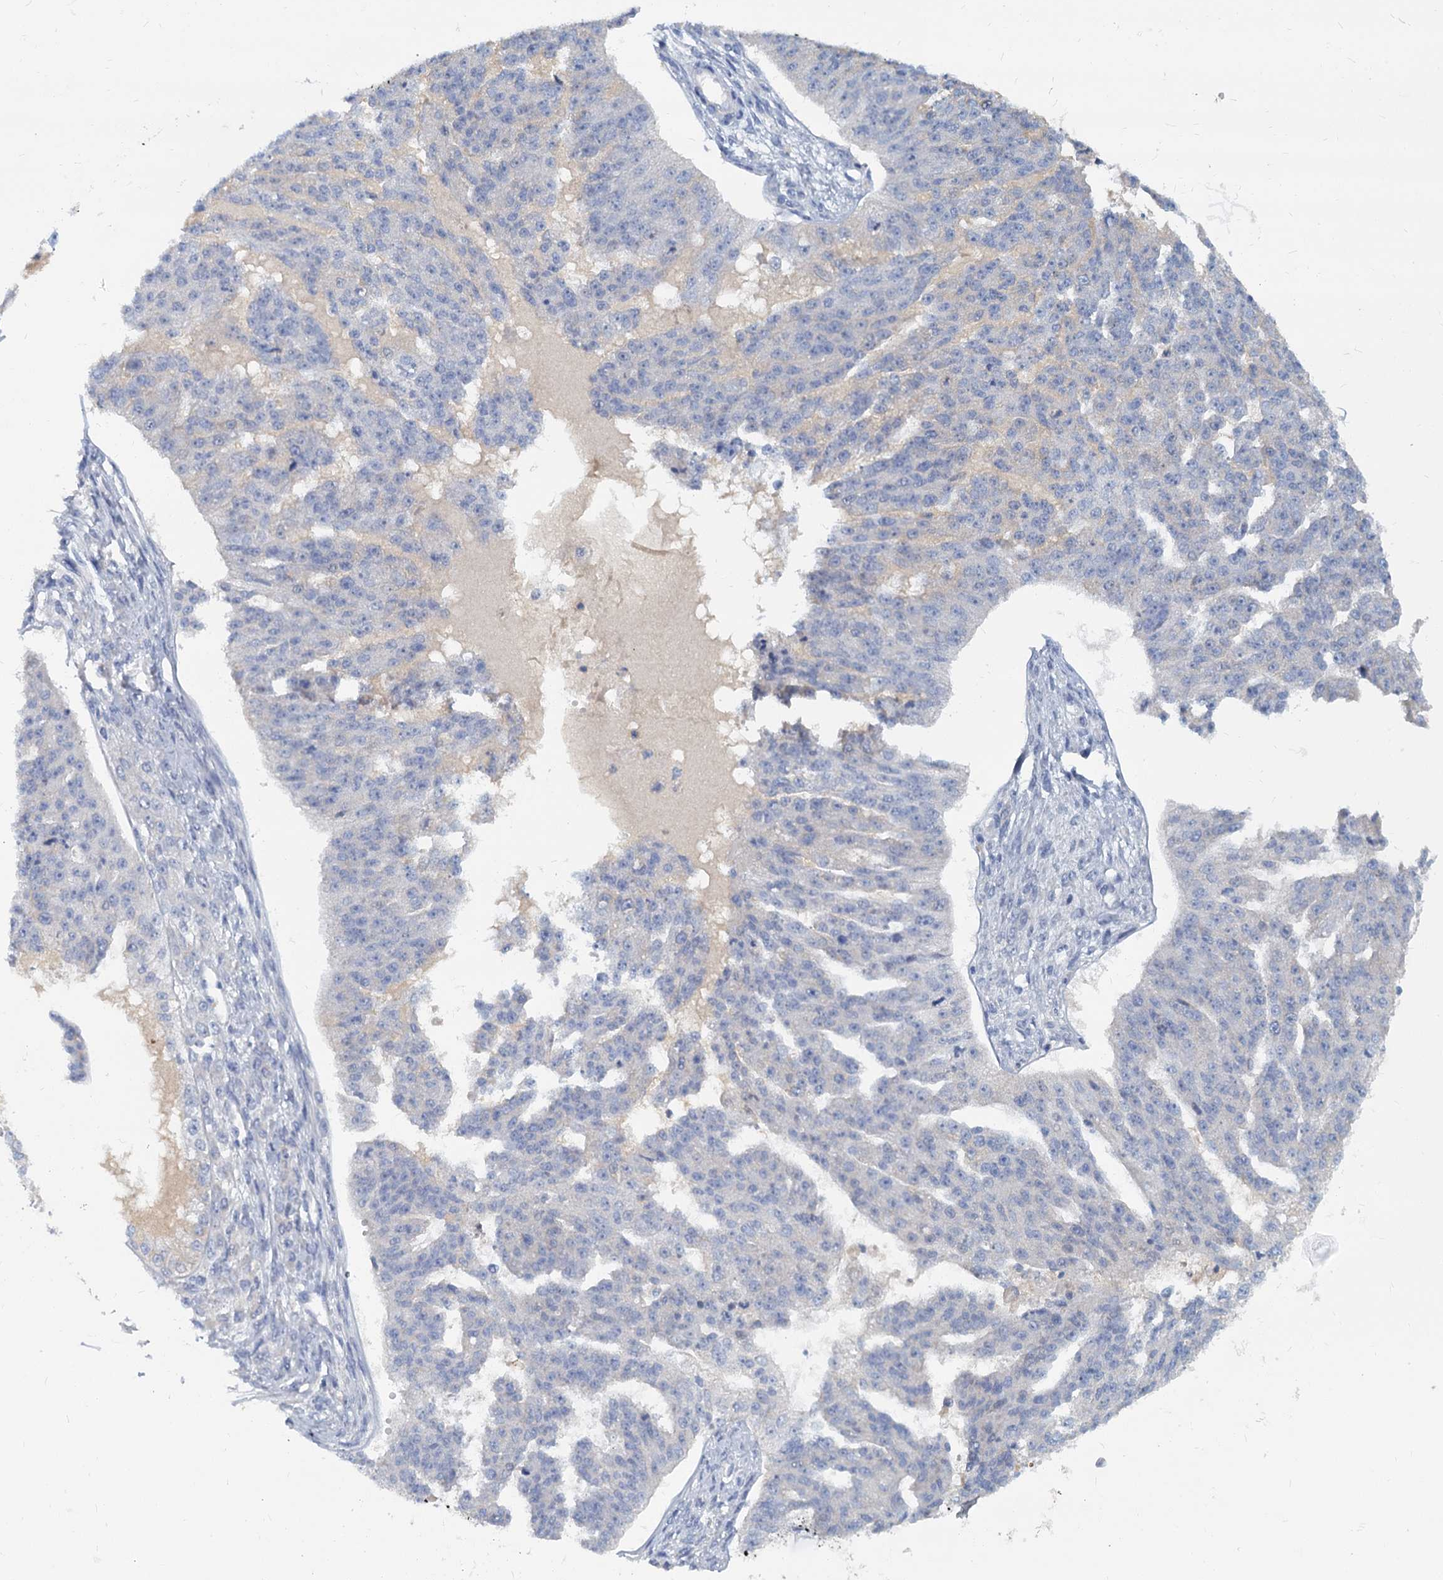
{"staining": {"intensity": "negative", "quantity": "none", "location": "none"}, "tissue": "ovarian cancer", "cell_type": "Tumor cells", "image_type": "cancer", "snomed": [{"axis": "morphology", "description": "Cystadenocarcinoma, serous, NOS"}, {"axis": "topography", "description": "Ovary"}], "caption": "Ovarian serous cystadenocarcinoma was stained to show a protein in brown. There is no significant expression in tumor cells.", "gene": "ACSM3", "patient": {"sex": "female", "age": 58}}